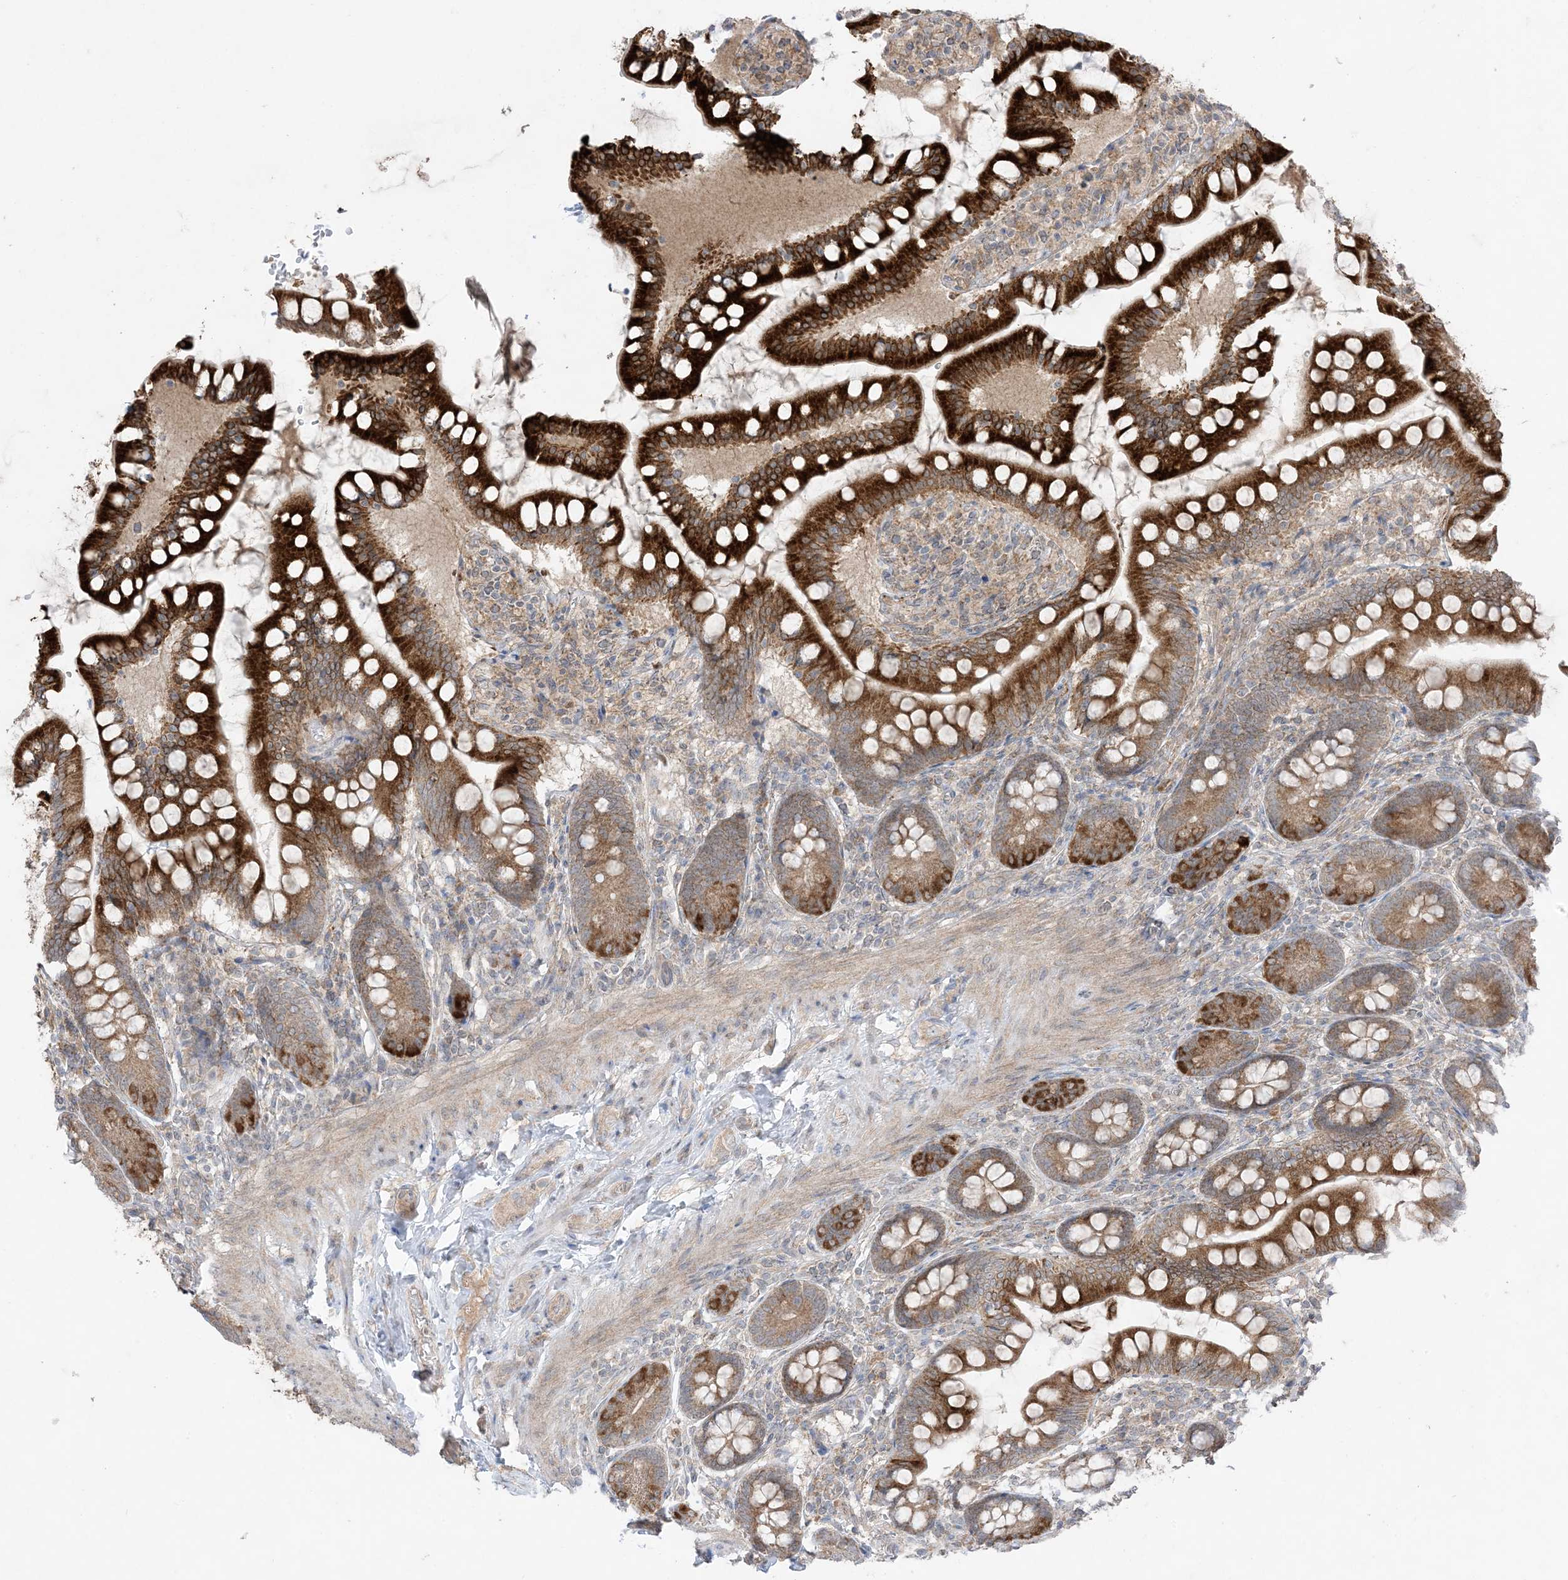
{"staining": {"intensity": "strong", "quantity": ">75%", "location": "cytoplasmic/membranous"}, "tissue": "small intestine", "cell_type": "Glandular cells", "image_type": "normal", "snomed": [{"axis": "morphology", "description": "Normal tissue, NOS"}, {"axis": "topography", "description": "Small intestine"}], "caption": "Immunohistochemistry image of unremarkable small intestine stained for a protein (brown), which displays high levels of strong cytoplasmic/membranous expression in approximately >75% of glandular cells.", "gene": "ODC1", "patient": {"sex": "male", "age": 7}}